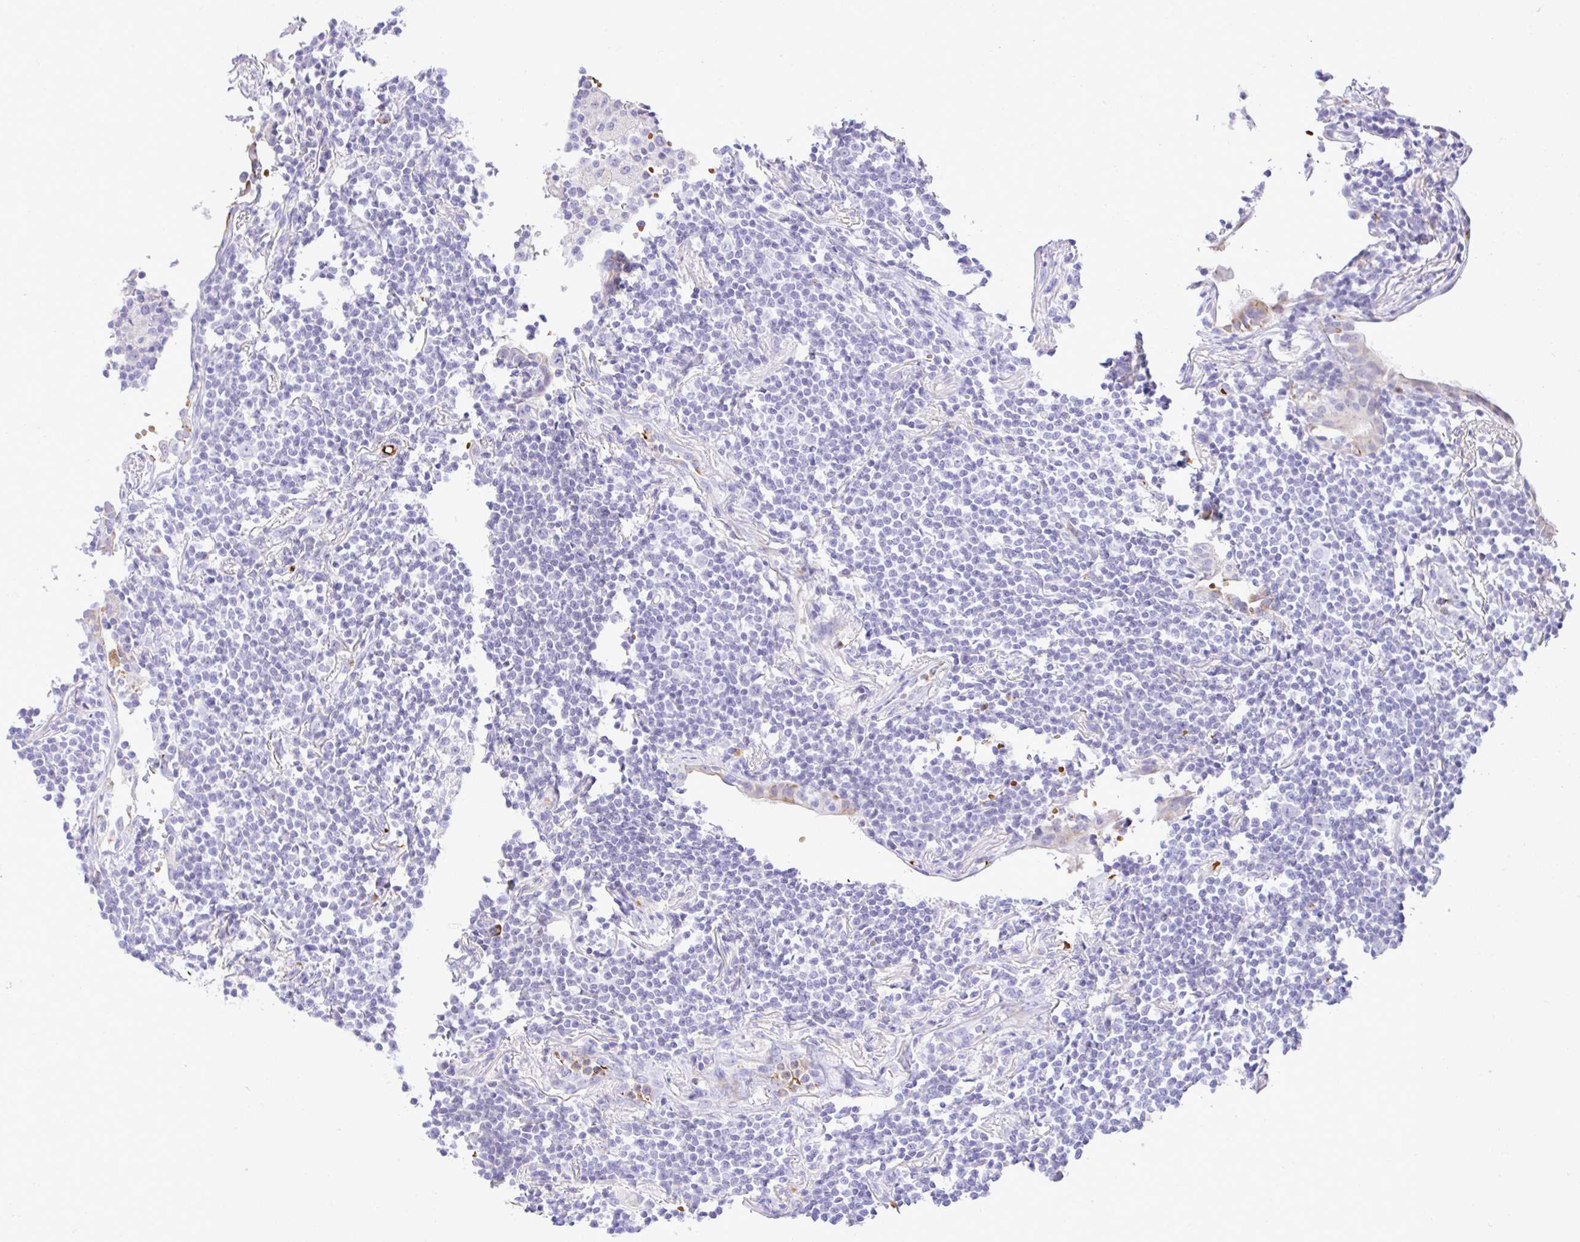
{"staining": {"intensity": "negative", "quantity": "none", "location": "none"}, "tissue": "lymphoma", "cell_type": "Tumor cells", "image_type": "cancer", "snomed": [{"axis": "morphology", "description": "Malignant lymphoma, non-Hodgkin's type, Low grade"}, {"axis": "topography", "description": "Lung"}], "caption": "The image reveals no staining of tumor cells in lymphoma. Brightfield microscopy of immunohistochemistry (IHC) stained with DAB (brown) and hematoxylin (blue), captured at high magnification.", "gene": "ZNF221", "patient": {"sex": "female", "age": 71}}